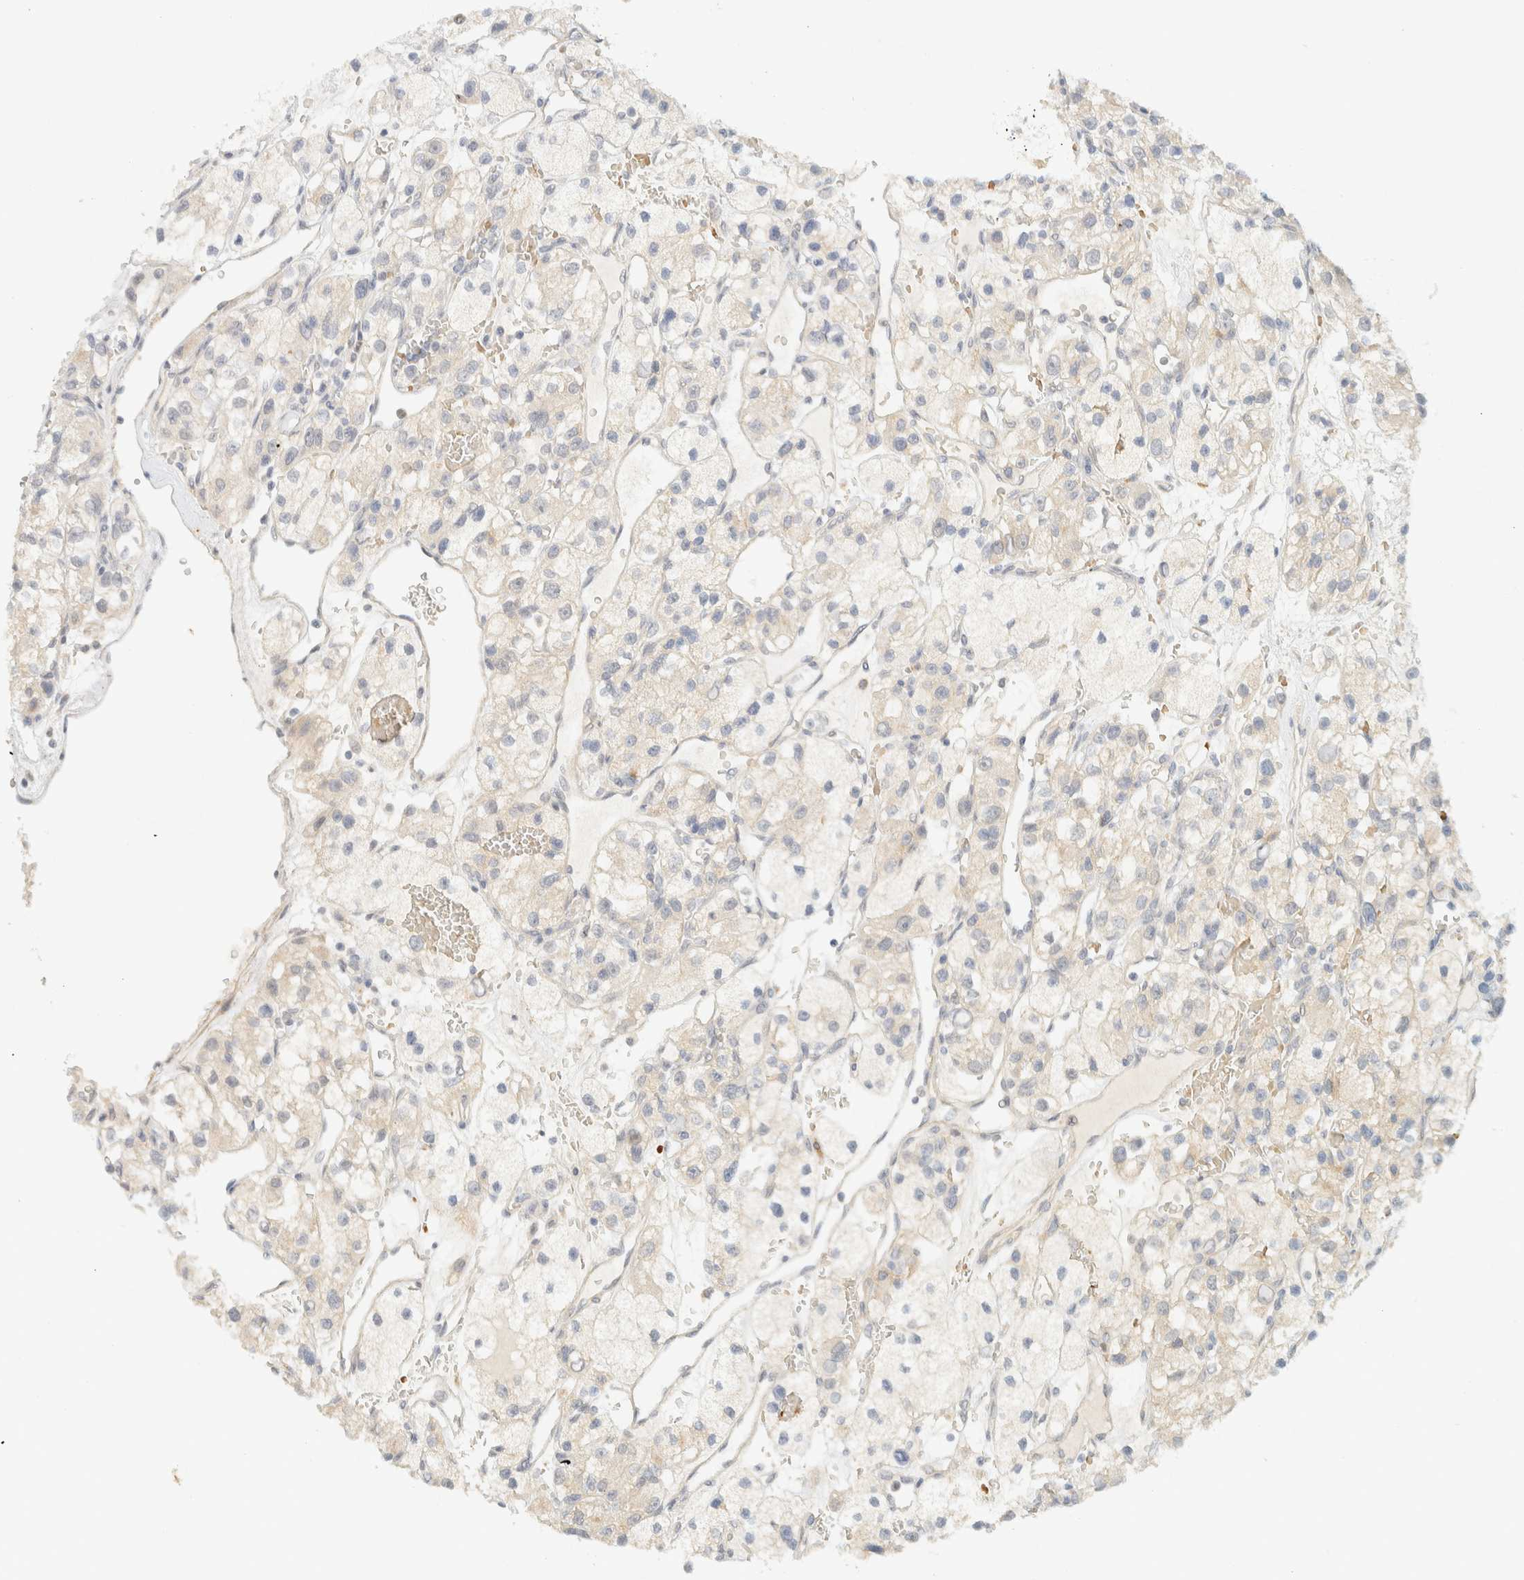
{"staining": {"intensity": "weak", "quantity": "<25%", "location": "cytoplasmic/membranous"}, "tissue": "renal cancer", "cell_type": "Tumor cells", "image_type": "cancer", "snomed": [{"axis": "morphology", "description": "Adenocarcinoma, NOS"}, {"axis": "topography", "description": "Kidney"}], "caption": "This is an immunohistochemistry (IHC) histopathology image of human renal adenocarcinoma. There is no staining in tumor cells.", "gene": "TNK1", "patient": {"sex": "female", "age": 57}}